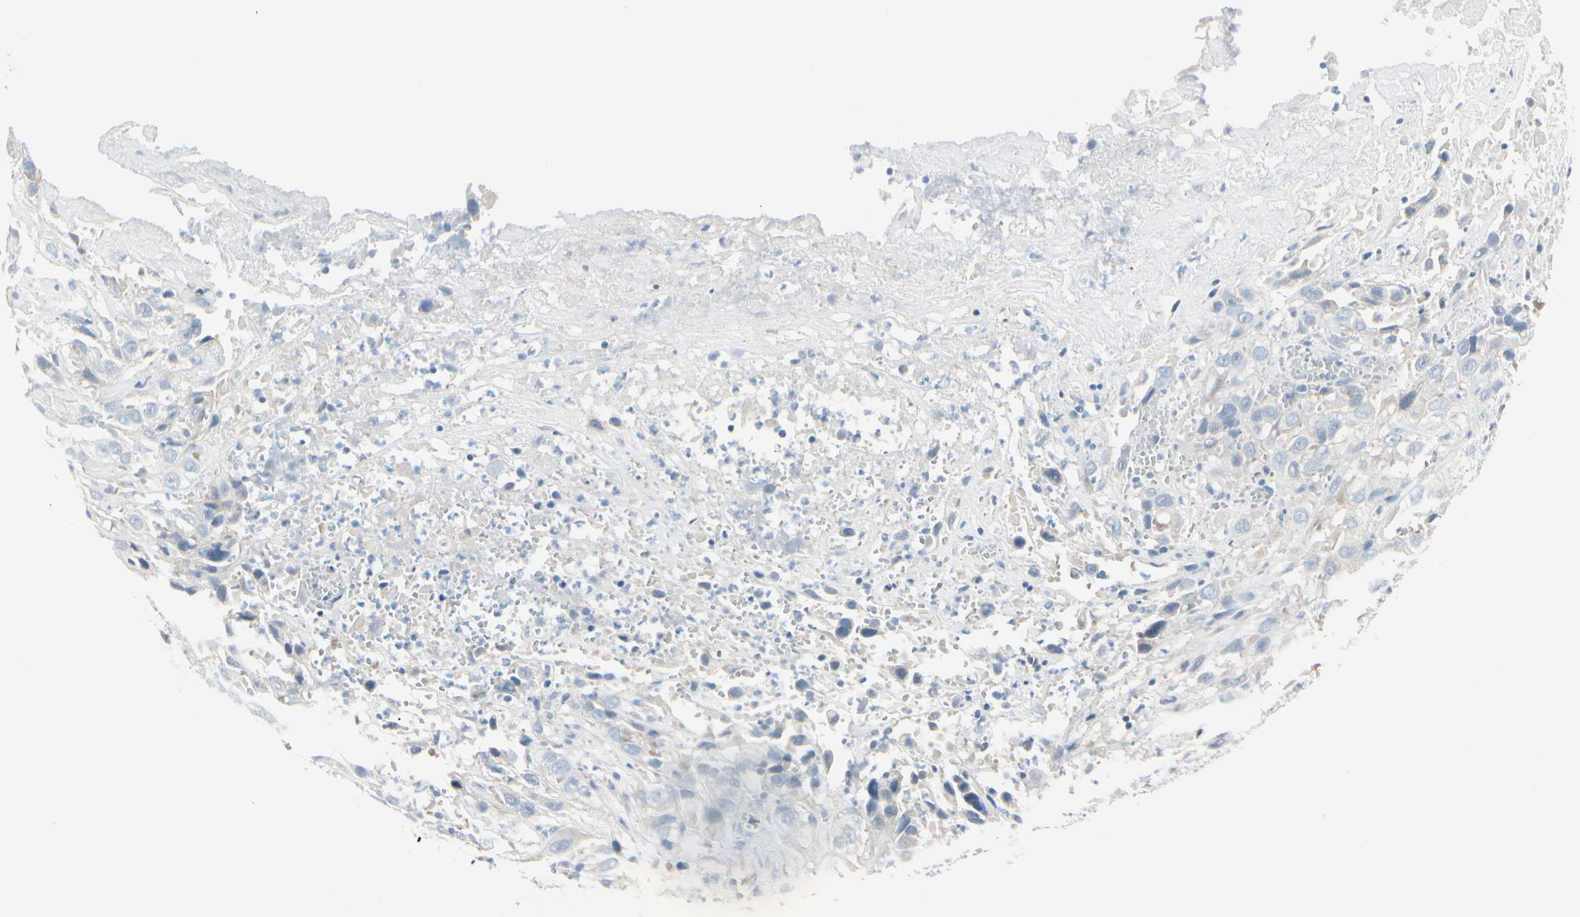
{"staining": {"intensity": "negative", "quantity": "none", "location": "none"}, "tissue": "cervical cancer", "cell_type": "Tumor cells", "image_type": "cancer", "snomed": [{"axis": "morphology", "description": "Squamous cell carcinoma, NOS"}, {"axis": "topography", "description": "Cervix"}], "caption": "This histopathology image is of cervical squamous cell carcinoma stained with IHC to label a protein in brown with the nuclei are counter-stained blue. There is no positivity in tumor cells.", "gene": "CDHR5", "patient": {"sex": "female", "age": 32}}